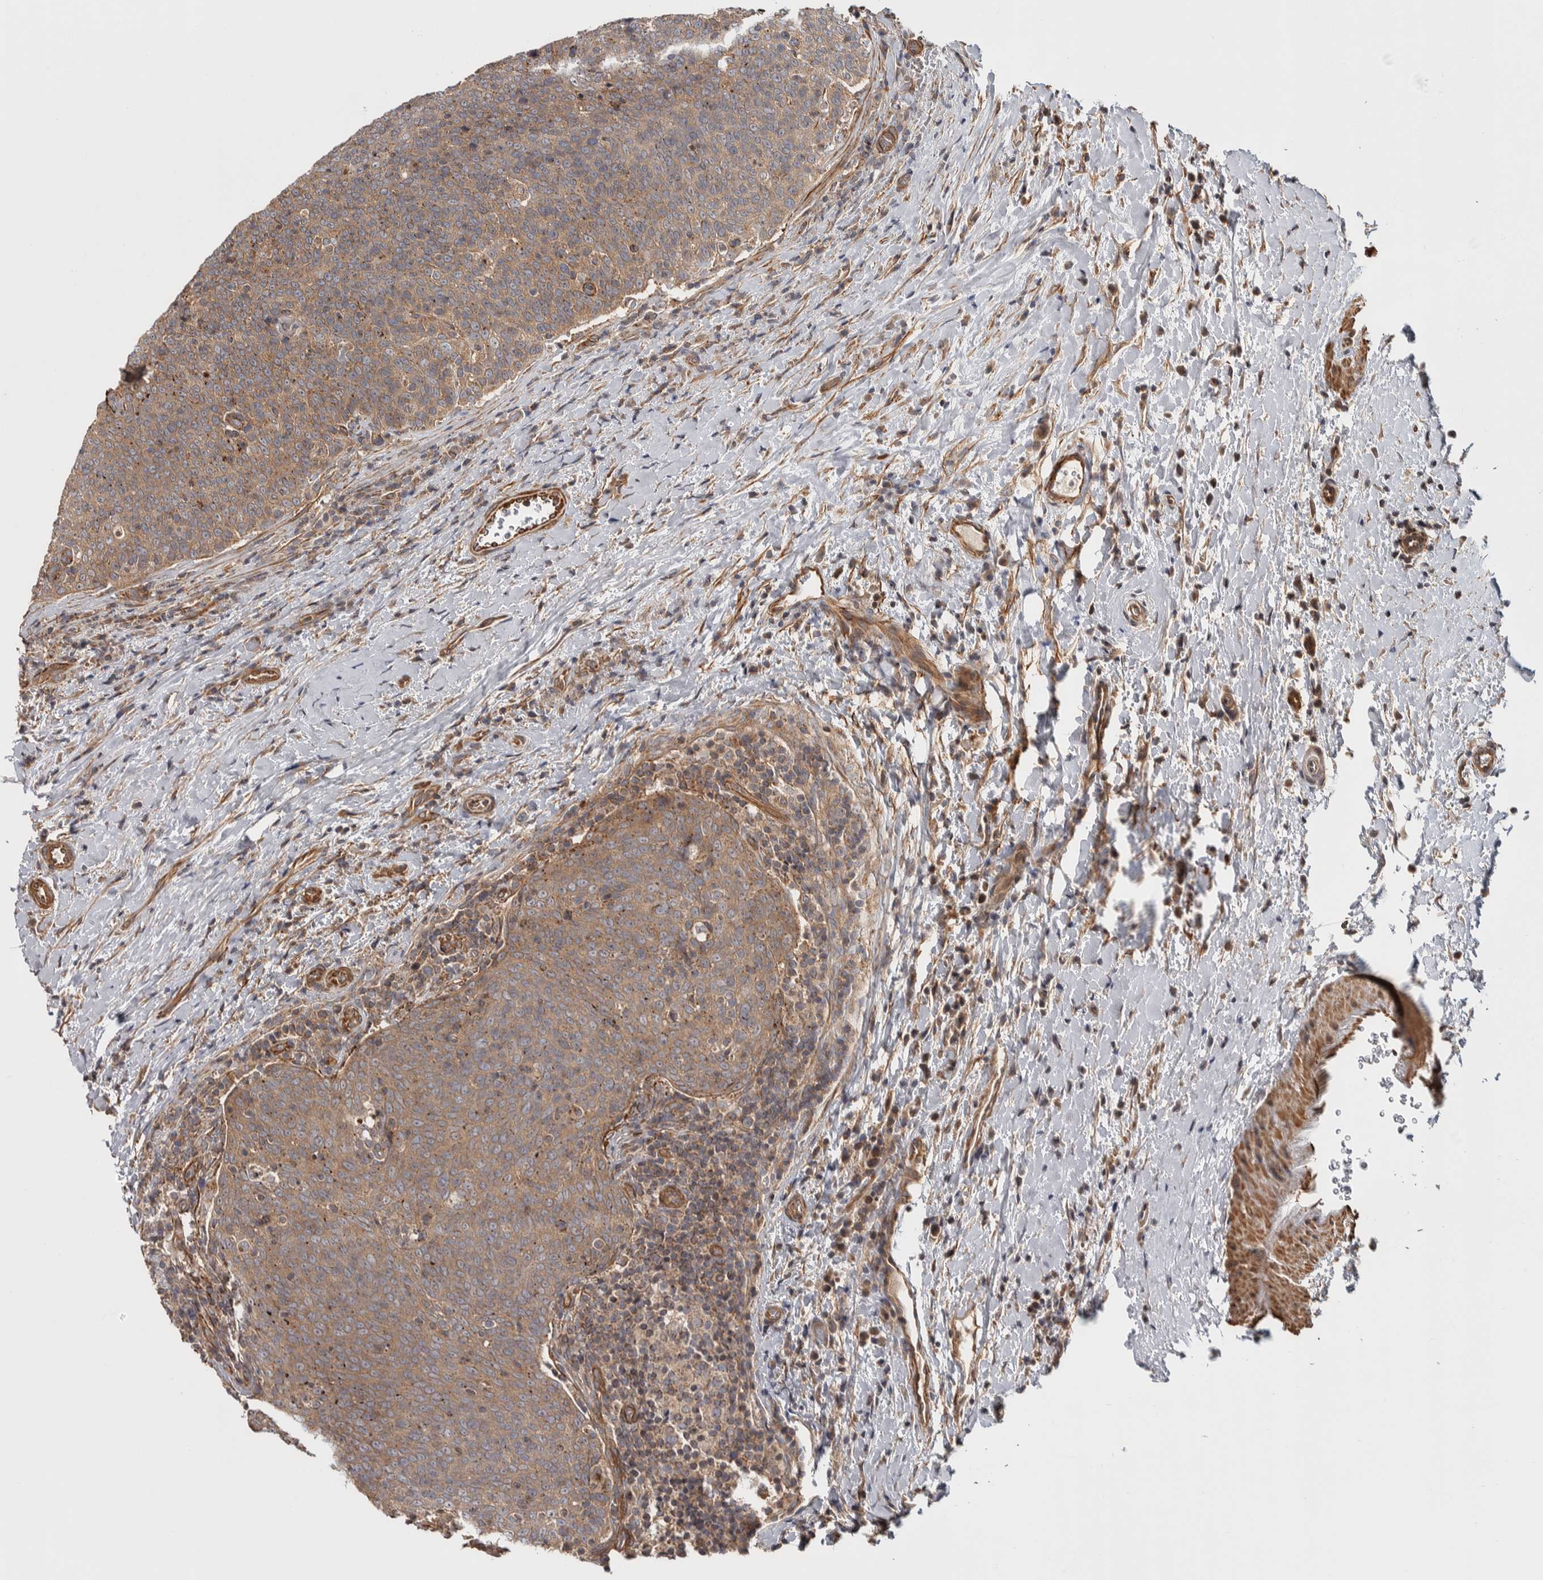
{"staining": {"intensity": "moderate", "quantity": ">75%", "location": "cytoplasmic/membranous"}, "tissue": "head and neck cancer", "cell_type": "Tumor cells", "image_type": "cancer", "snomed": [{"axis": "morphology", "description": "Squamous cell carcinoma, NOS"}, {"axis": "morphology", "description": "Squamous cell carcinoma, metastatic, NOS"}, {"axis": "topography", "description": "Lymph node"}, {"axis": "topography", "description": "Head-Neck"}], "caption": "The histopathology image demonstrates immunohistochemical staining of head and neck metastatic squamous cell carcinoma. There is moderate cytoplasmic/membranous expression is appreciated in approximately >75% of tumor cells. Immunohistochemistry stains the protein in brown and the nuclei are stained blue.", "gene": "CHMP4C", "patient": {"sex": "male", "age": 62}}